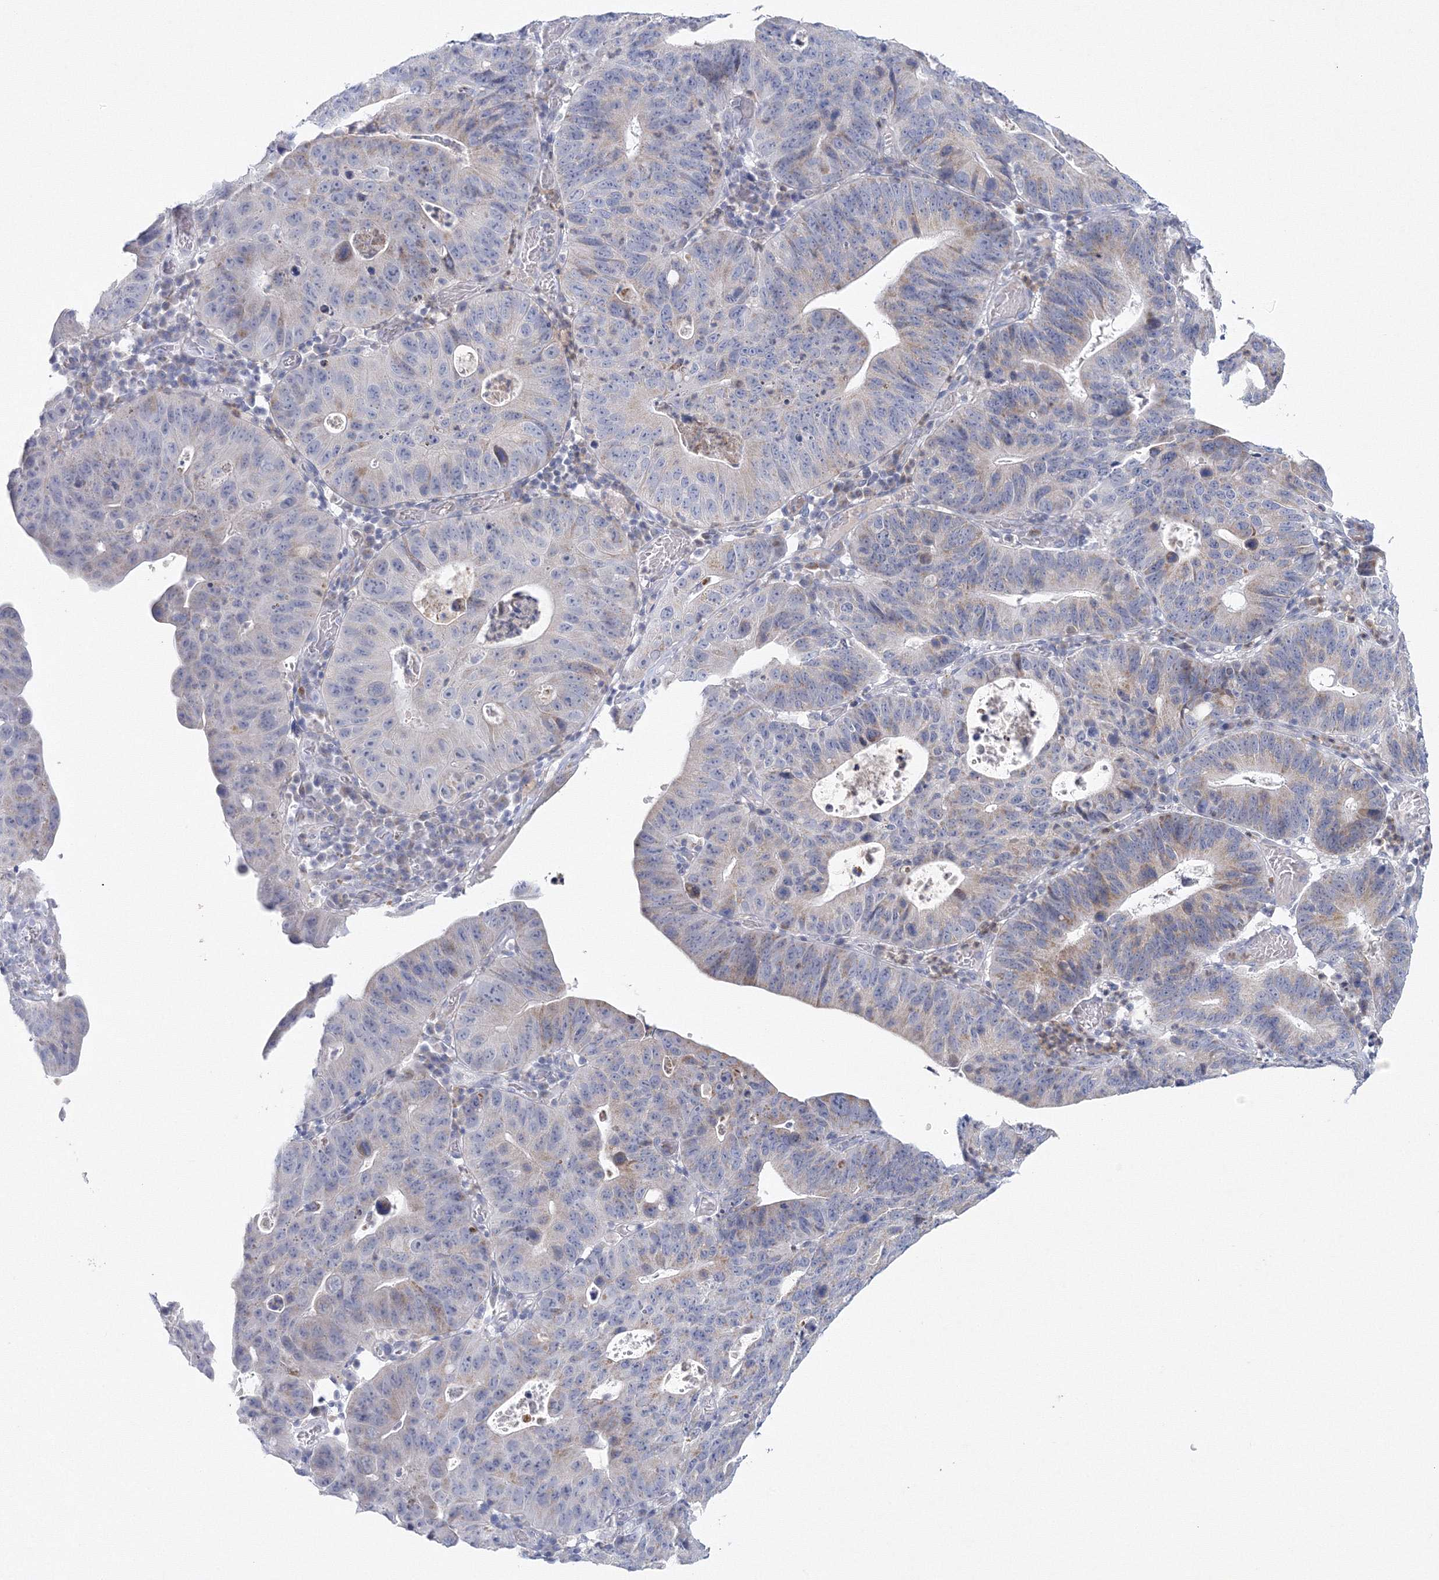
{"staining": {"intensity": "negative", "quantity": "none", "location": "none"}, "tissue": "stomach cancer", "cell_type": "Tumor cells", "image_type": "cancer", "snomed": [{"axis": "morphology", "description": "Adenocarcinoma, NOS"}, {"axis": "topography", "description": "Stomach"}], "caption": "DAB (3,3'-diaminobenzidine) immunohistochemical staining of stomach cancer displays no significant staining in tumor cells.", "gene": "NIPAL1", "patient": {"sex": "male", "age": 59}}